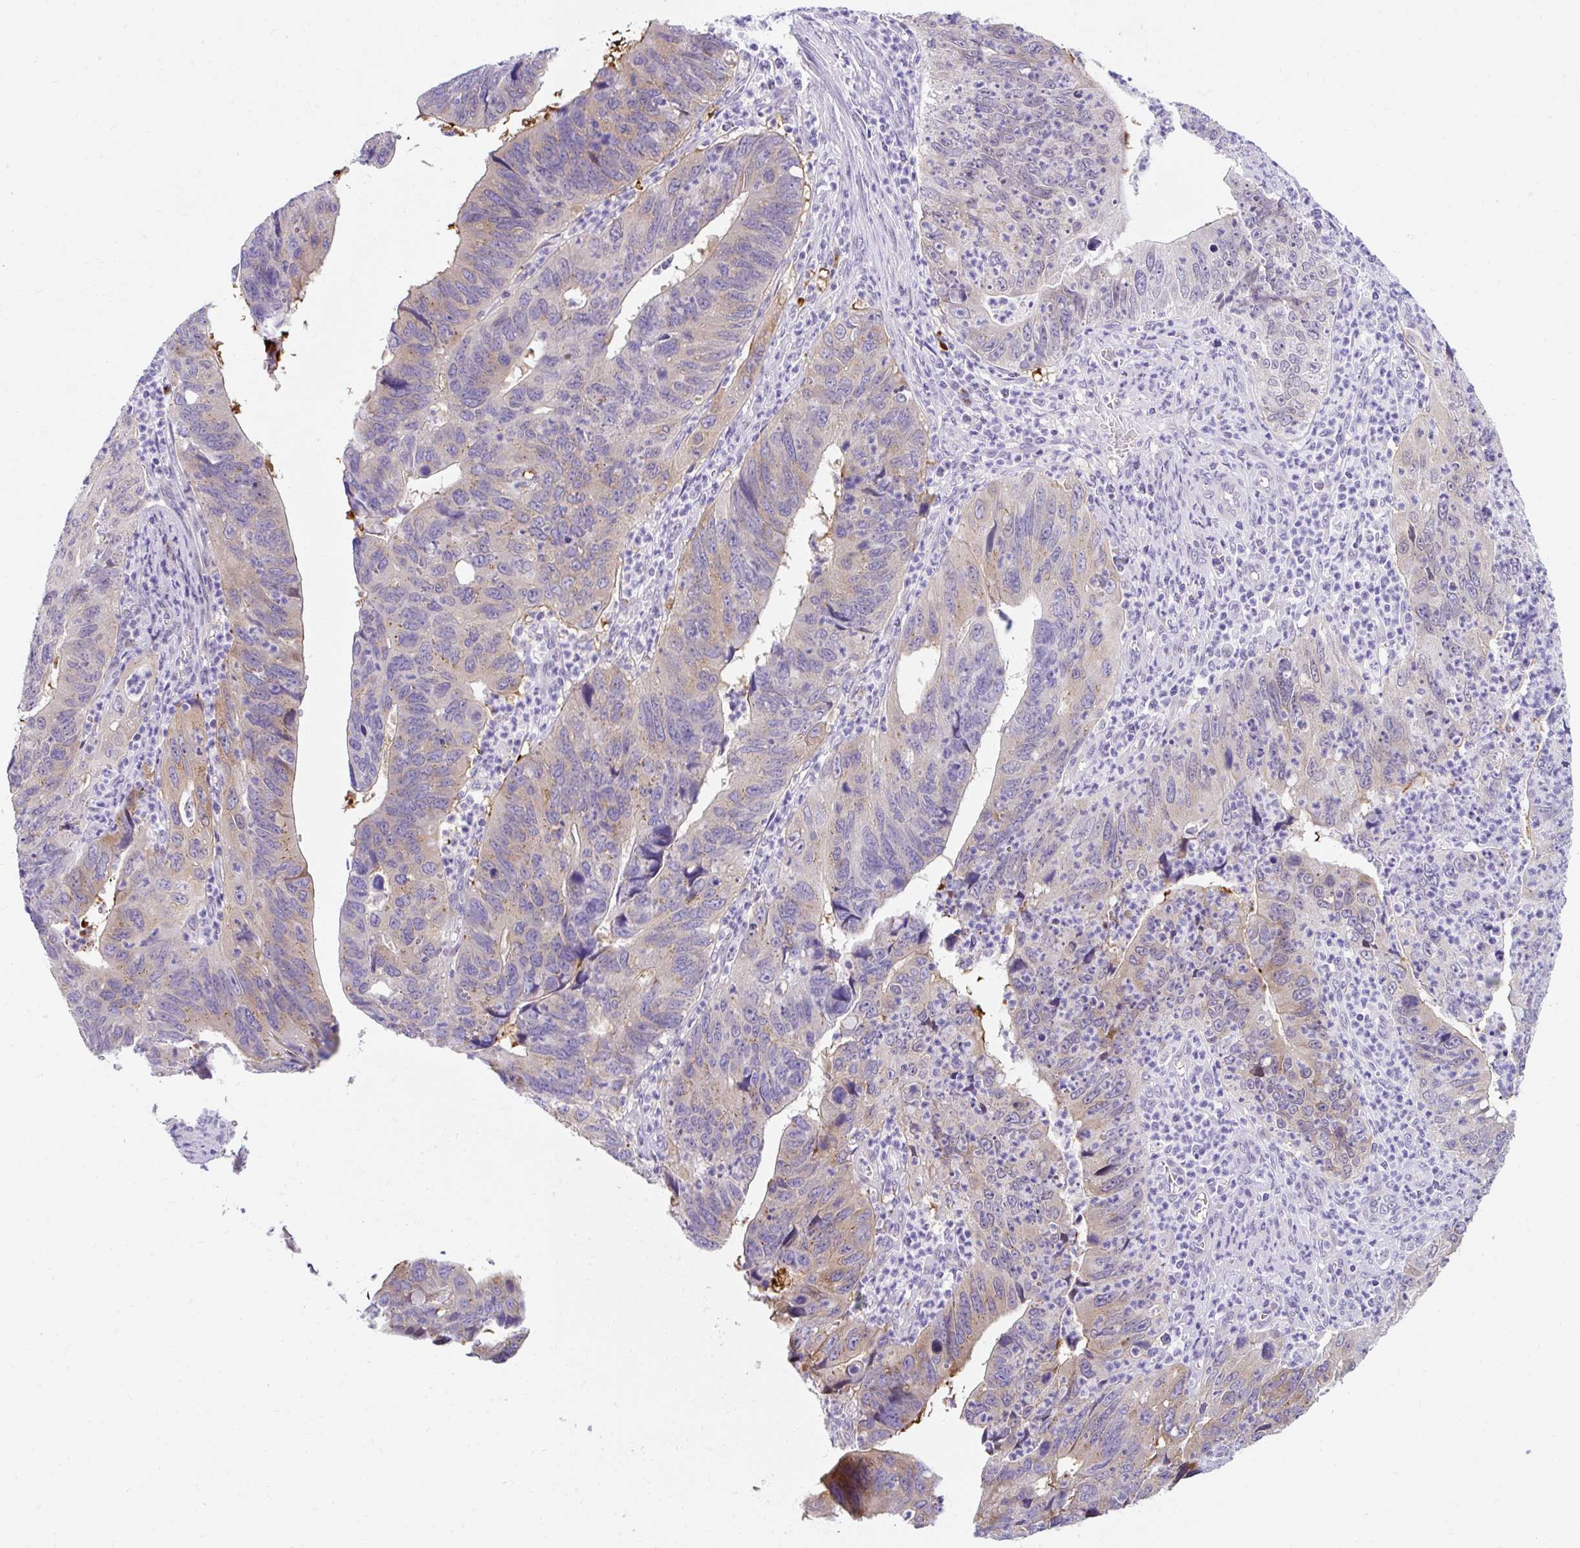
{"staining": {"intensity": "weak", "quantity": "25%-75%", "location": "cytoplasmic/membranous"}, "tissue": "stomach cancer", "cell_type": "Tumor cells", "image_type": "cancer", "snomed": [{"axis": "morphology", "description": "Adenocarcinoma, NOS"}, {"axis": "topography", "description": "Stomach"}], "caption": "The micrograph displays immunohistochemical staining of stomach adenocarcinoma. There is weak cytoplasmic/membranous expression is seen in approximately 25%-75% of tumor cells.", "gene": "GOLGA8A", "patient": {"sex": "male", "age": 59}}